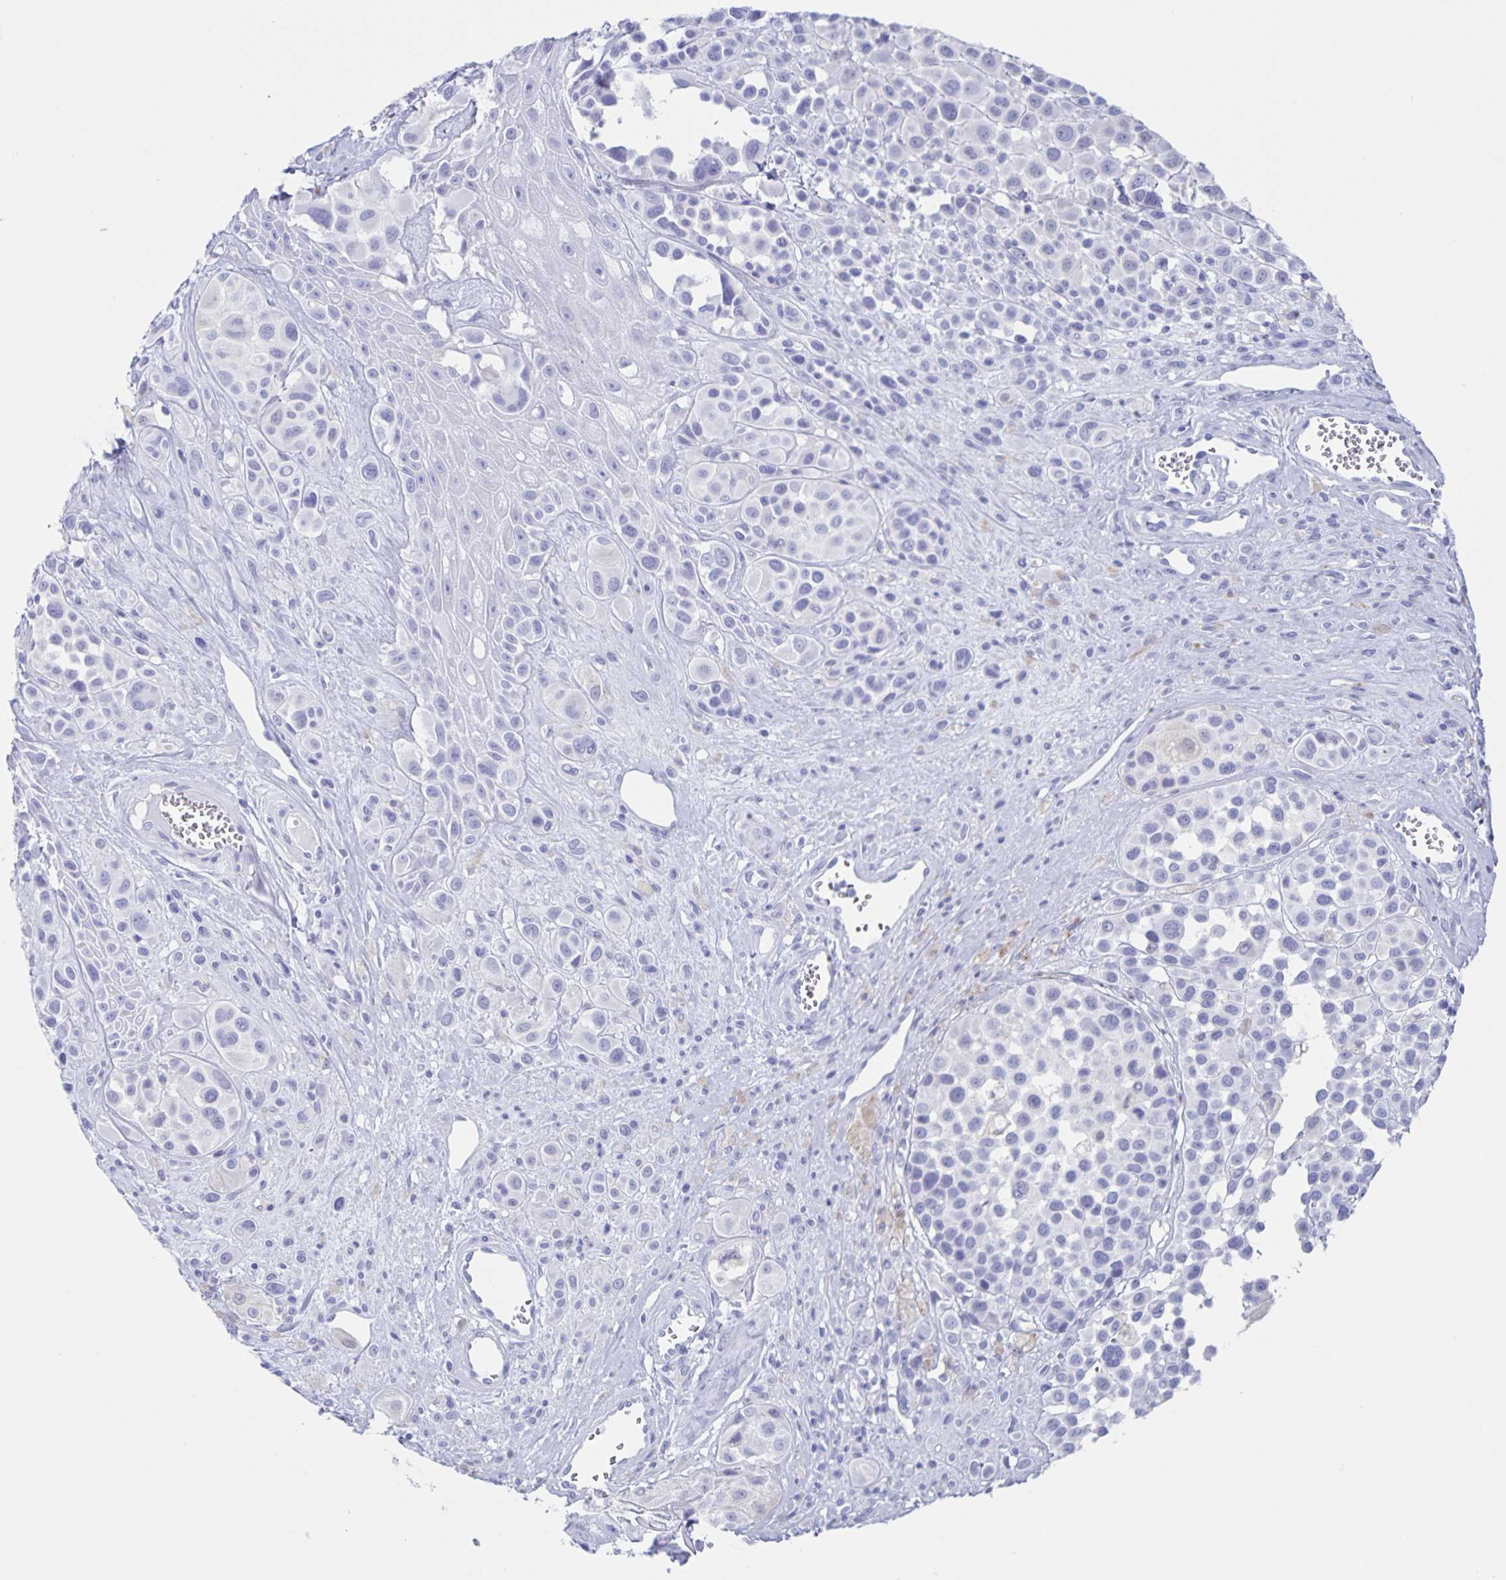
{"staining": {"intensity": "negative", "quantity": "none", "location": "none"}, "tissue": "melanoma", "cell_type": "Tumor cells", "image_type": "cancer", "snomed": [{"axis": "morphology", "description": "Malignant melanoma, NOS"}, {"axis": "topography", "description": "Skin"}], "caption": "Immunohistochemistry of malignant melanoma shows no positivity in tumor cells.", "gene": "C12orf56", "patient": {"sex": "male", "age": 77}}